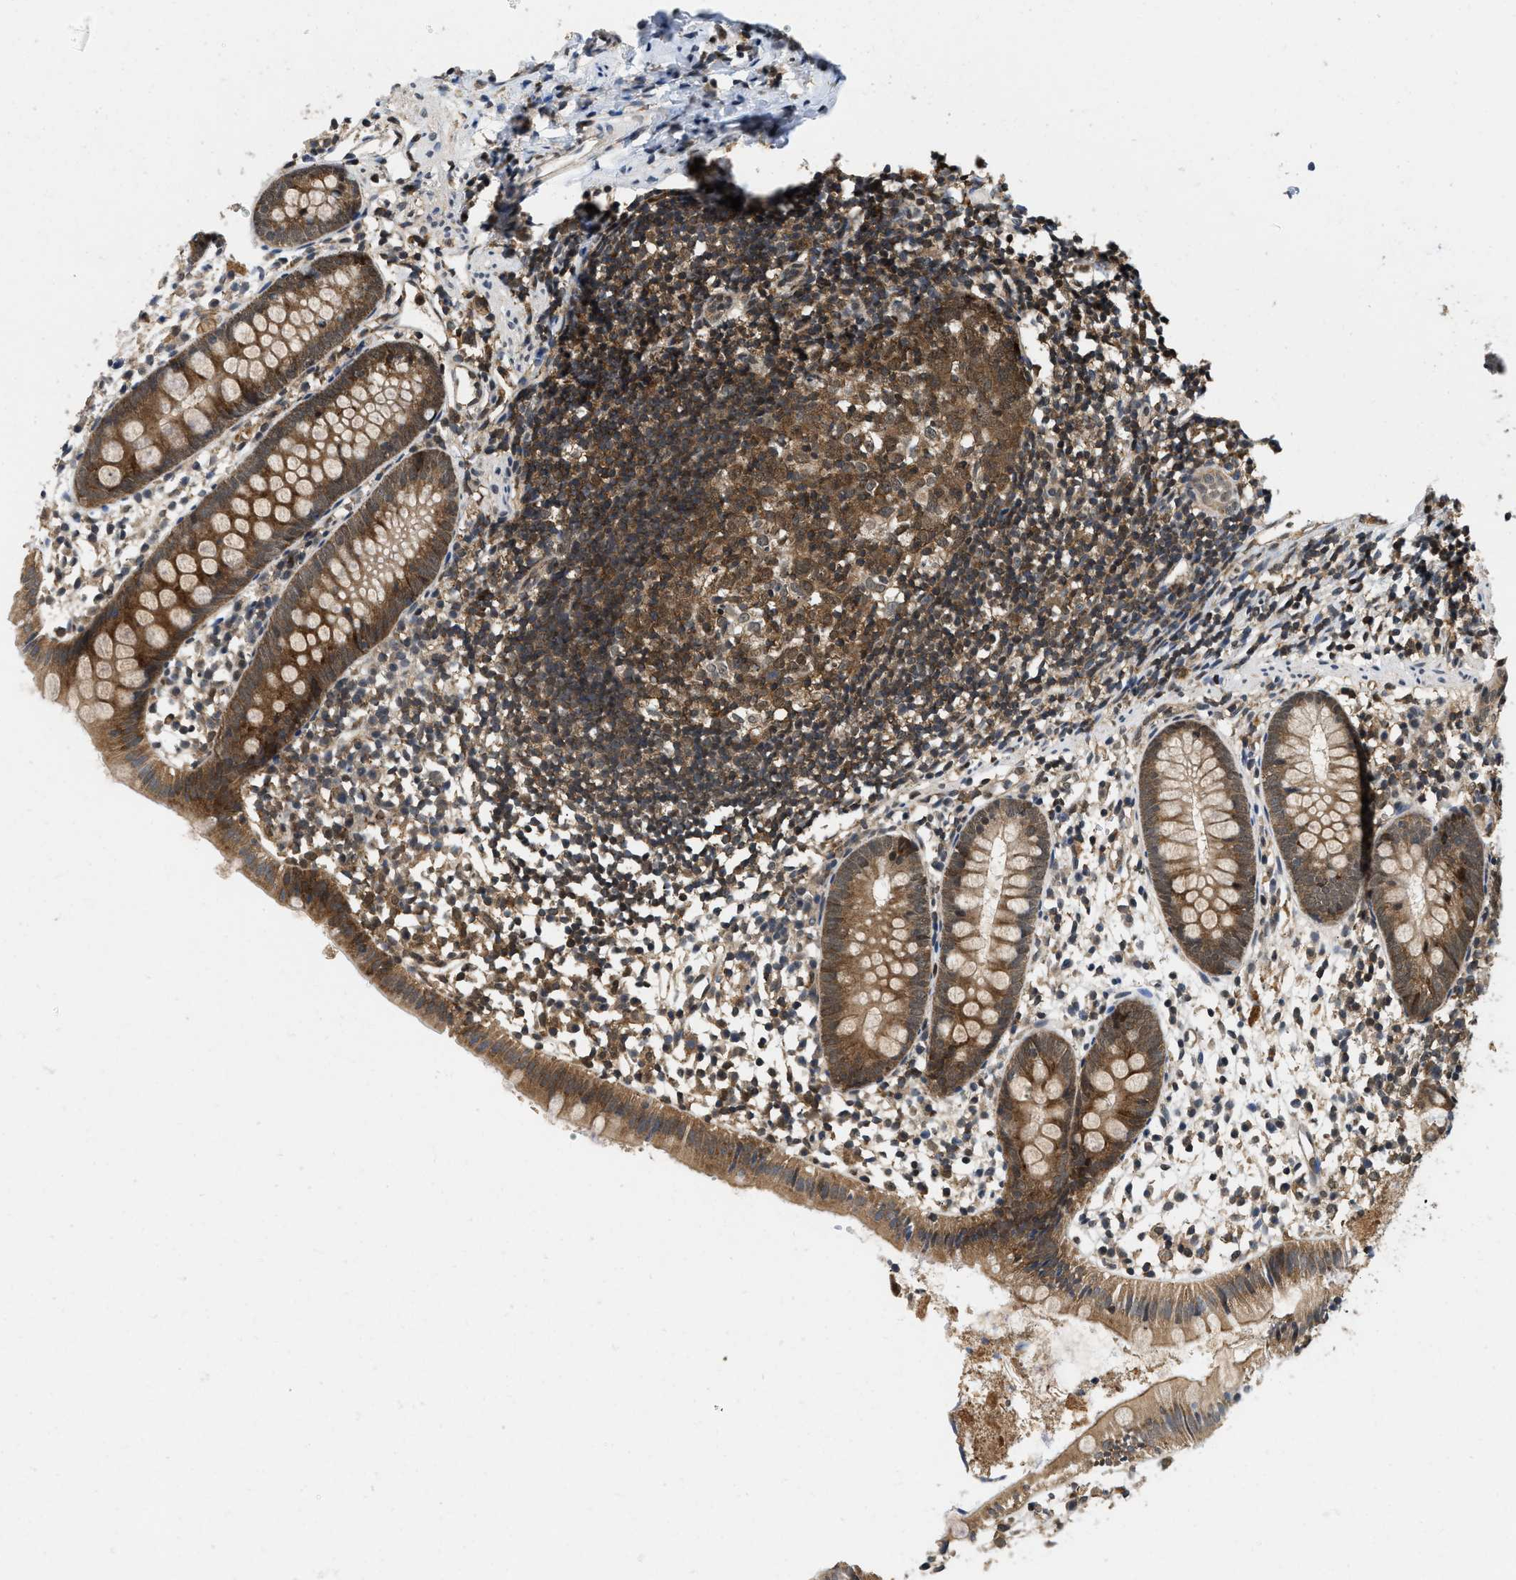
{"staining": {"intensity": "moderate", "quantity": ">75%", "location": "cytoplasmic/membranous"}, "tissue": "appendix", "cell_type": "Glandular cells", "image_type": "normal", "snomed": [{"axis": "morphology", "description": "Normal tissue, NOS"}, {"axis": "topography", "description": "Appendix"}], "caption": "Unremarkable appendix displays moderate cytoplasmic/membranous staining in about >75% of glandular cells The staining is performed using DAB brown chromogen to label protein expression. The nuclei are counter-stained blue using hematoxylin..", "gene": "ATF7IP", "patient": {"sex": "female", "age": 20}}